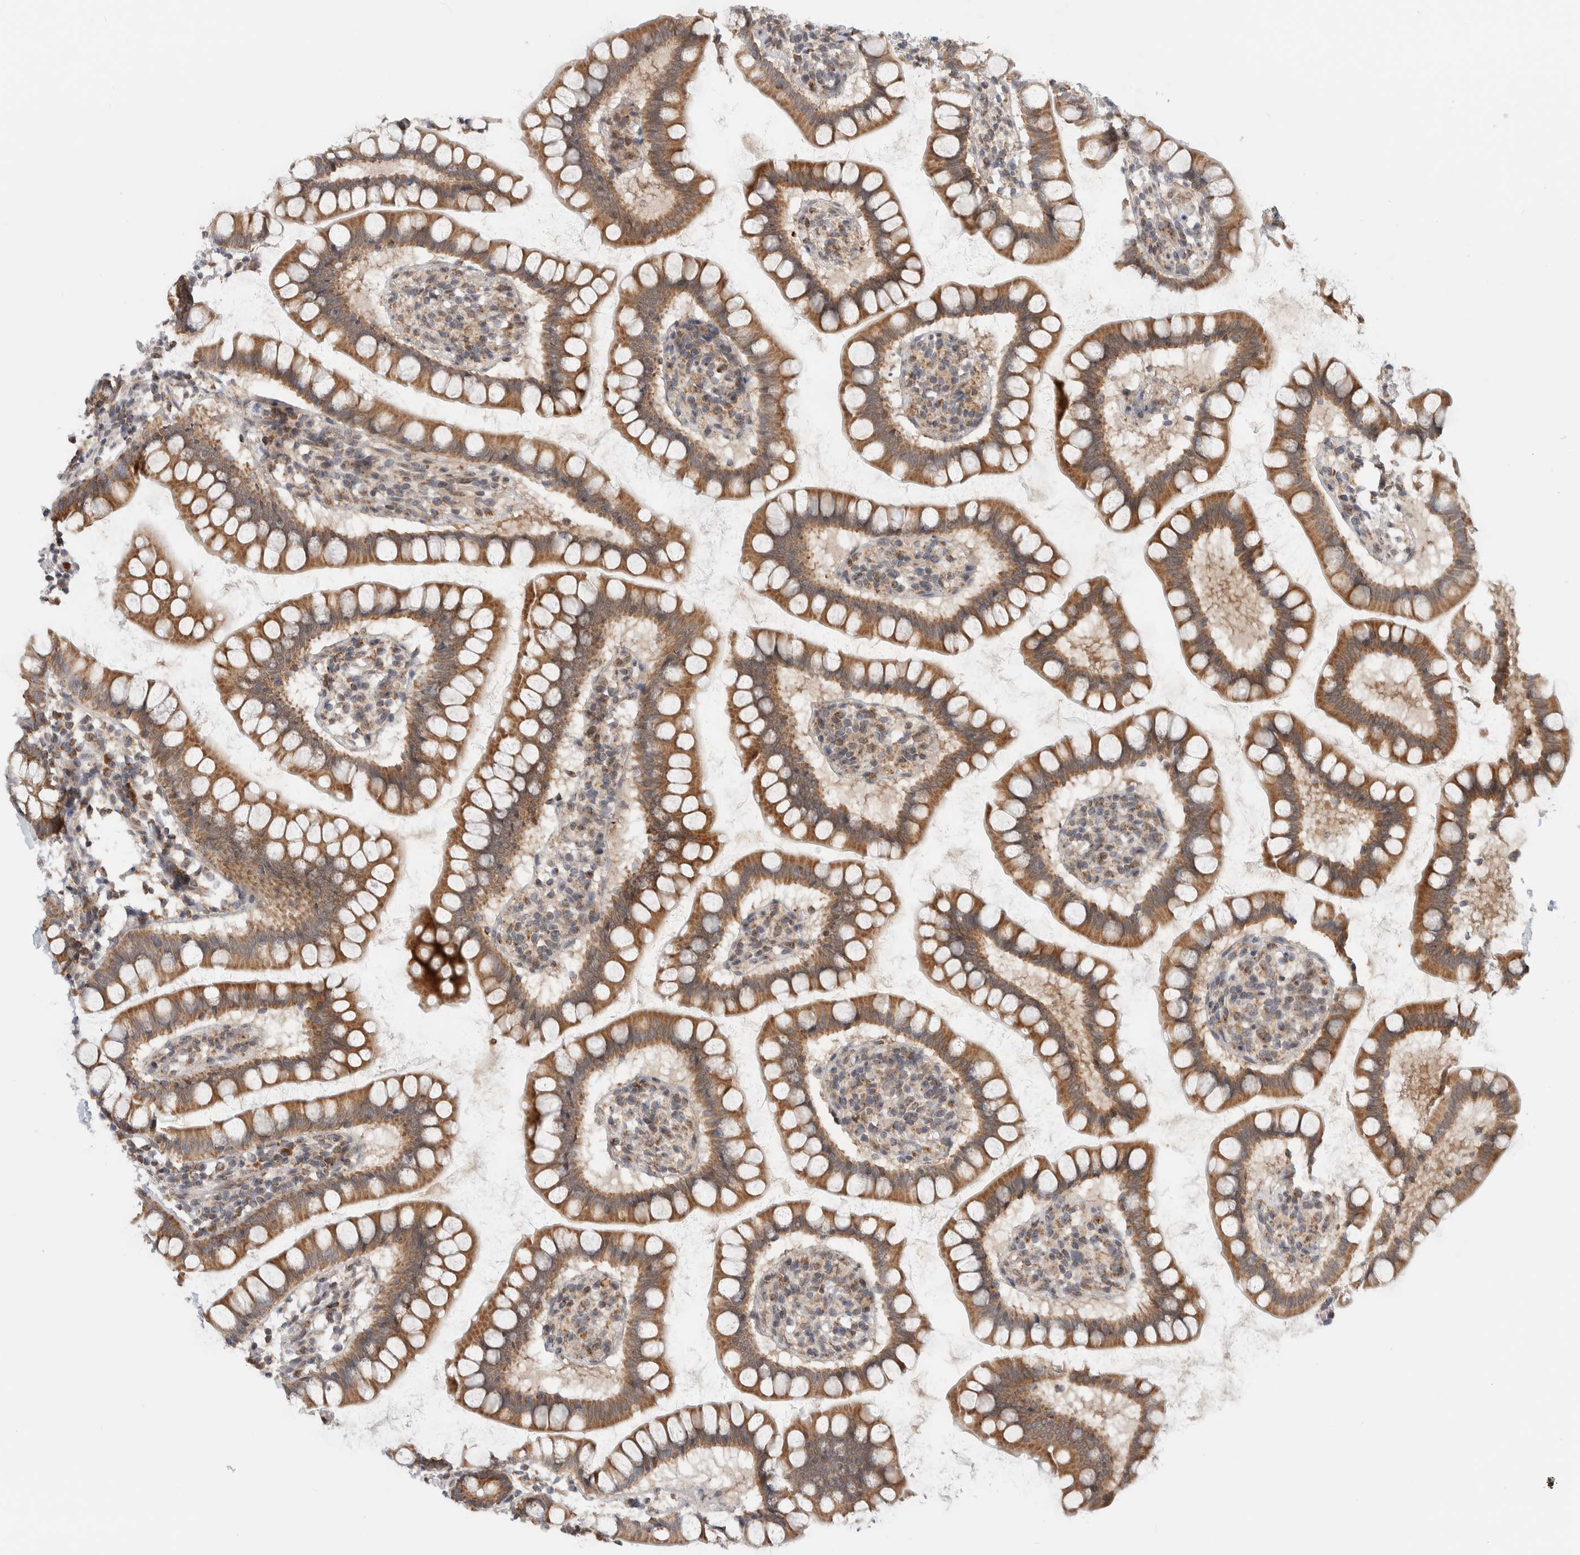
{"staining": {"intensity": "moderate", "quantity": ">75%", "location": "cytoplasmic/membranous"}, "tissue": "small intestine", "cell_type": "Glandular cells", "image_type": "normal", "snomed": [{"axis": "morphology", "description": "Normal tissue, NOS"}, {"axis": "topography", "description": "Small intestine"}], "caption": "This micrograph shows immunohistochemistry (IHC) staining of normal small intestine, with medium moderate cytoplasmic/membranous positivity in about >75% of glandular cells.", "gene": "CMC2", "patient": {"sex": "female", "age": 84}}